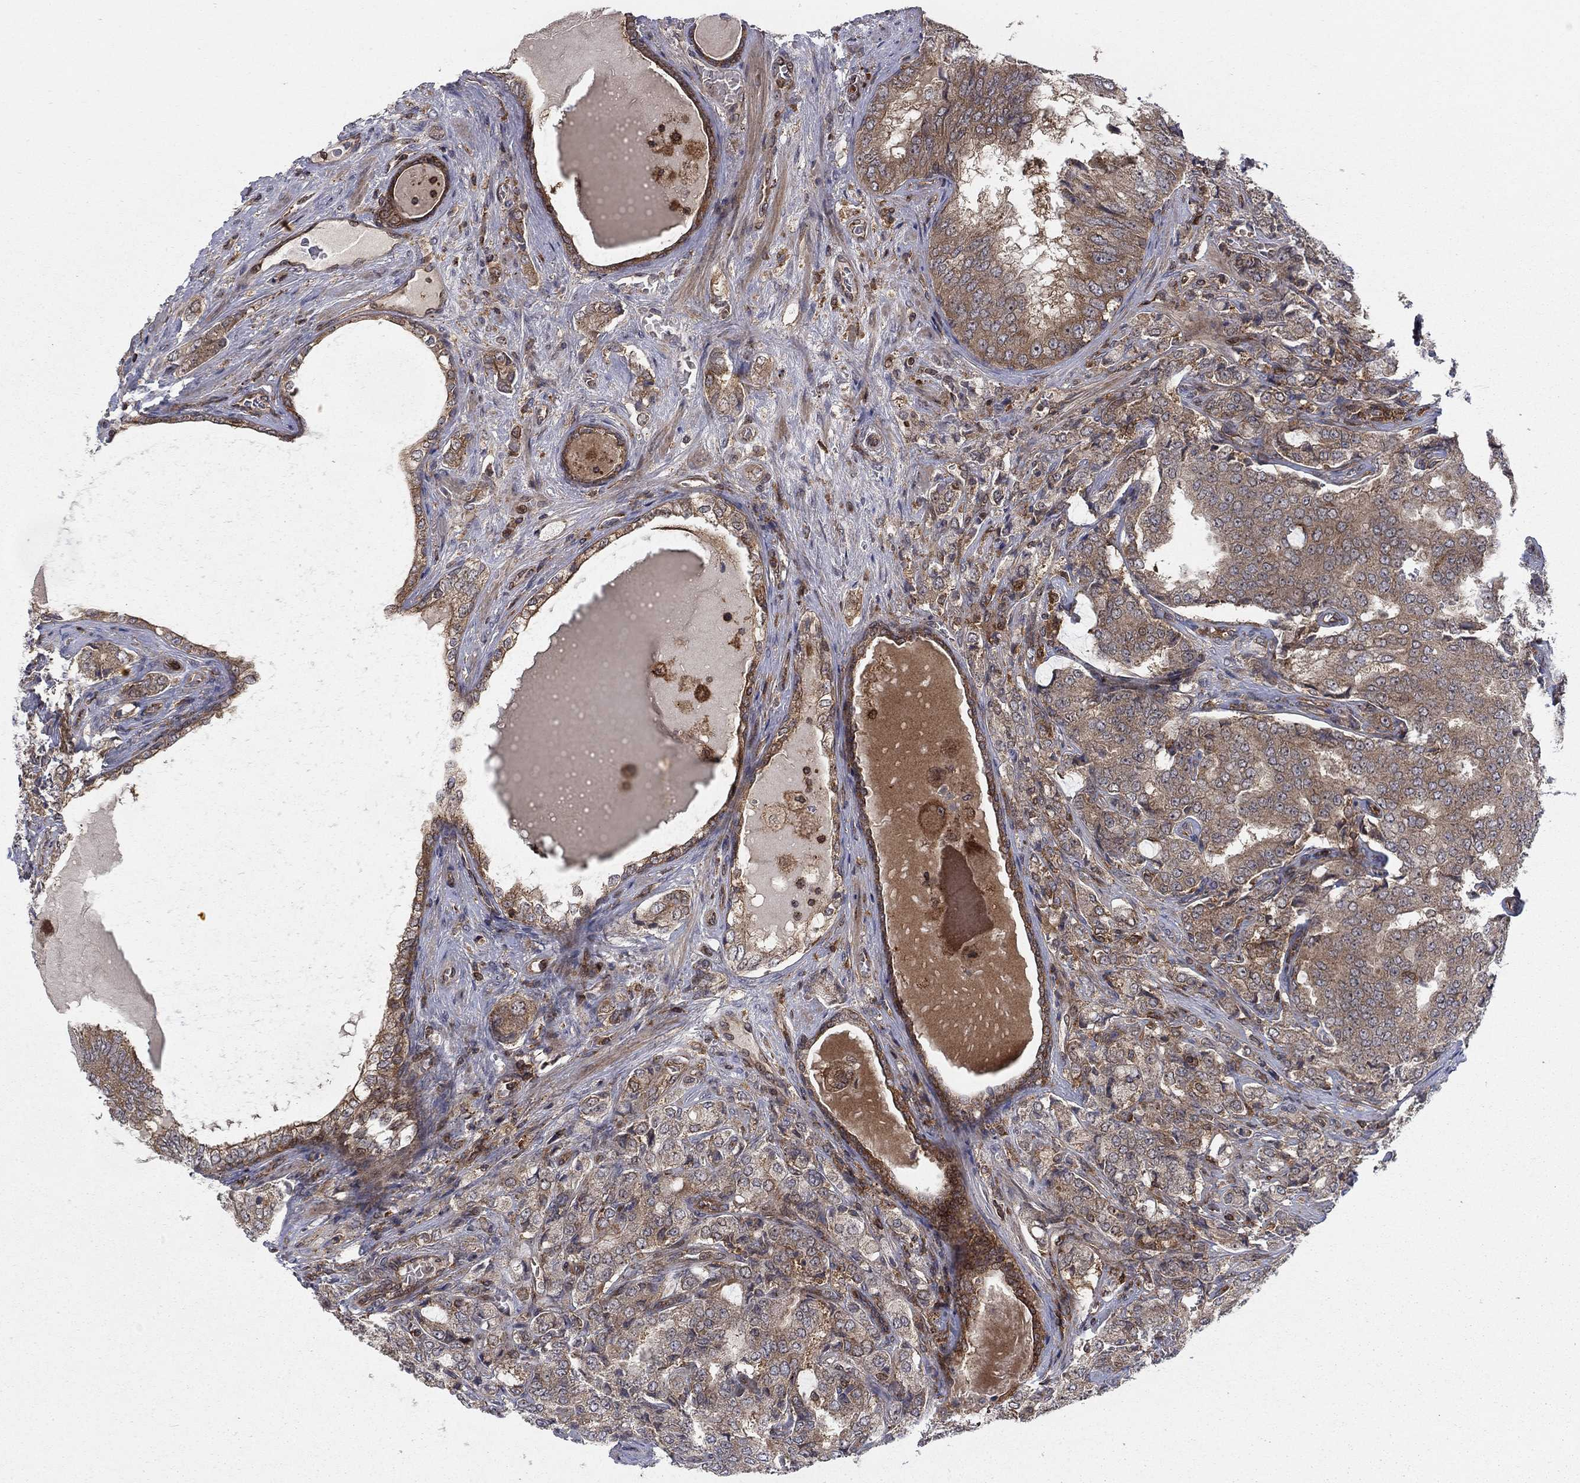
{"staining": {"intensity": "moderate", "quantity": "25%-75%", "location": "cytoplasmic/membranous"}, "tissue": "prostate cancer", "cell_type": "Tumor cells", "image_type": "cancer", "snomed": [{"axis": "morphology", "description": "Adenocarcinoma, NOS"}, {"axis": "topography", "description": "Prostate"}], "caption": "This image demonstrates immunohistochemistry (IHC) staining of human adenocarcinoma (prostate), with medium moderate cytoplasmic/membranous expression in approximately 25%-75% of tumor cells.", "gene": "IFI35", "patient": {"sex": "male", "age": 65}}